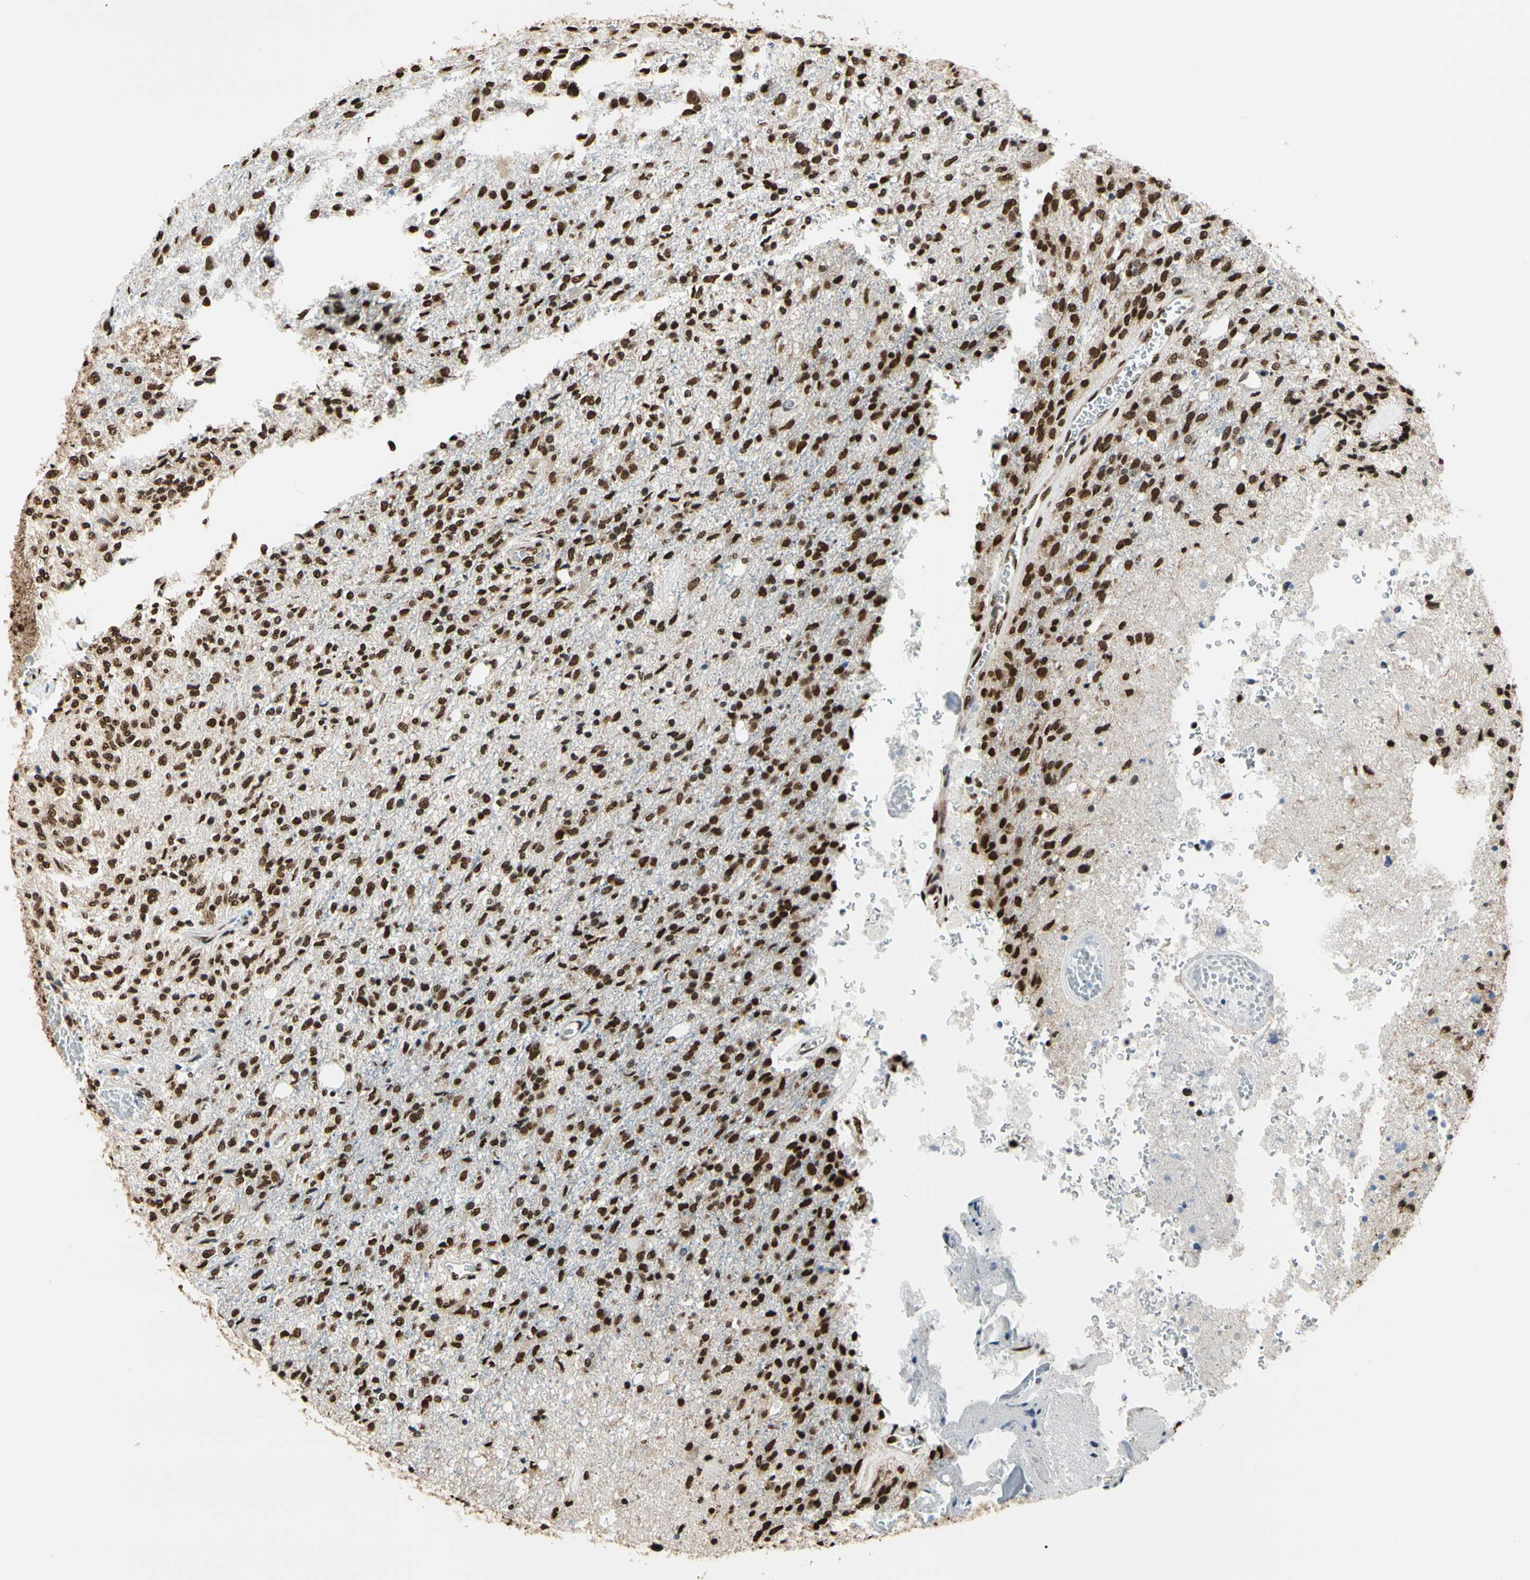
{"staining": {"intensity": "strong", "quantity": ">75%", "location": "nuclear"}, "tissue": "glioma", "cell_type": "Tumor cells", "image_type": "cancer", "snomed": [{"axis": "morphology", "description": "Normal tissue, NOS"}, {"axis": "morphology", "description": "Glioma, malignant, High grade"}, {"axis": "topography", "description": "Cerebral cortex"}], "caption": "Protein expression analysis of malignant high-grade glioma shows strong nuclear expression in about >75% of tumor cells. The staining was performed using DAB, with brown indicating positive protein expression. Nuclei are stained blue with hematoxylin.", "gene": "HNRNPK", "patient": {"sex": "male", "age": 77}}